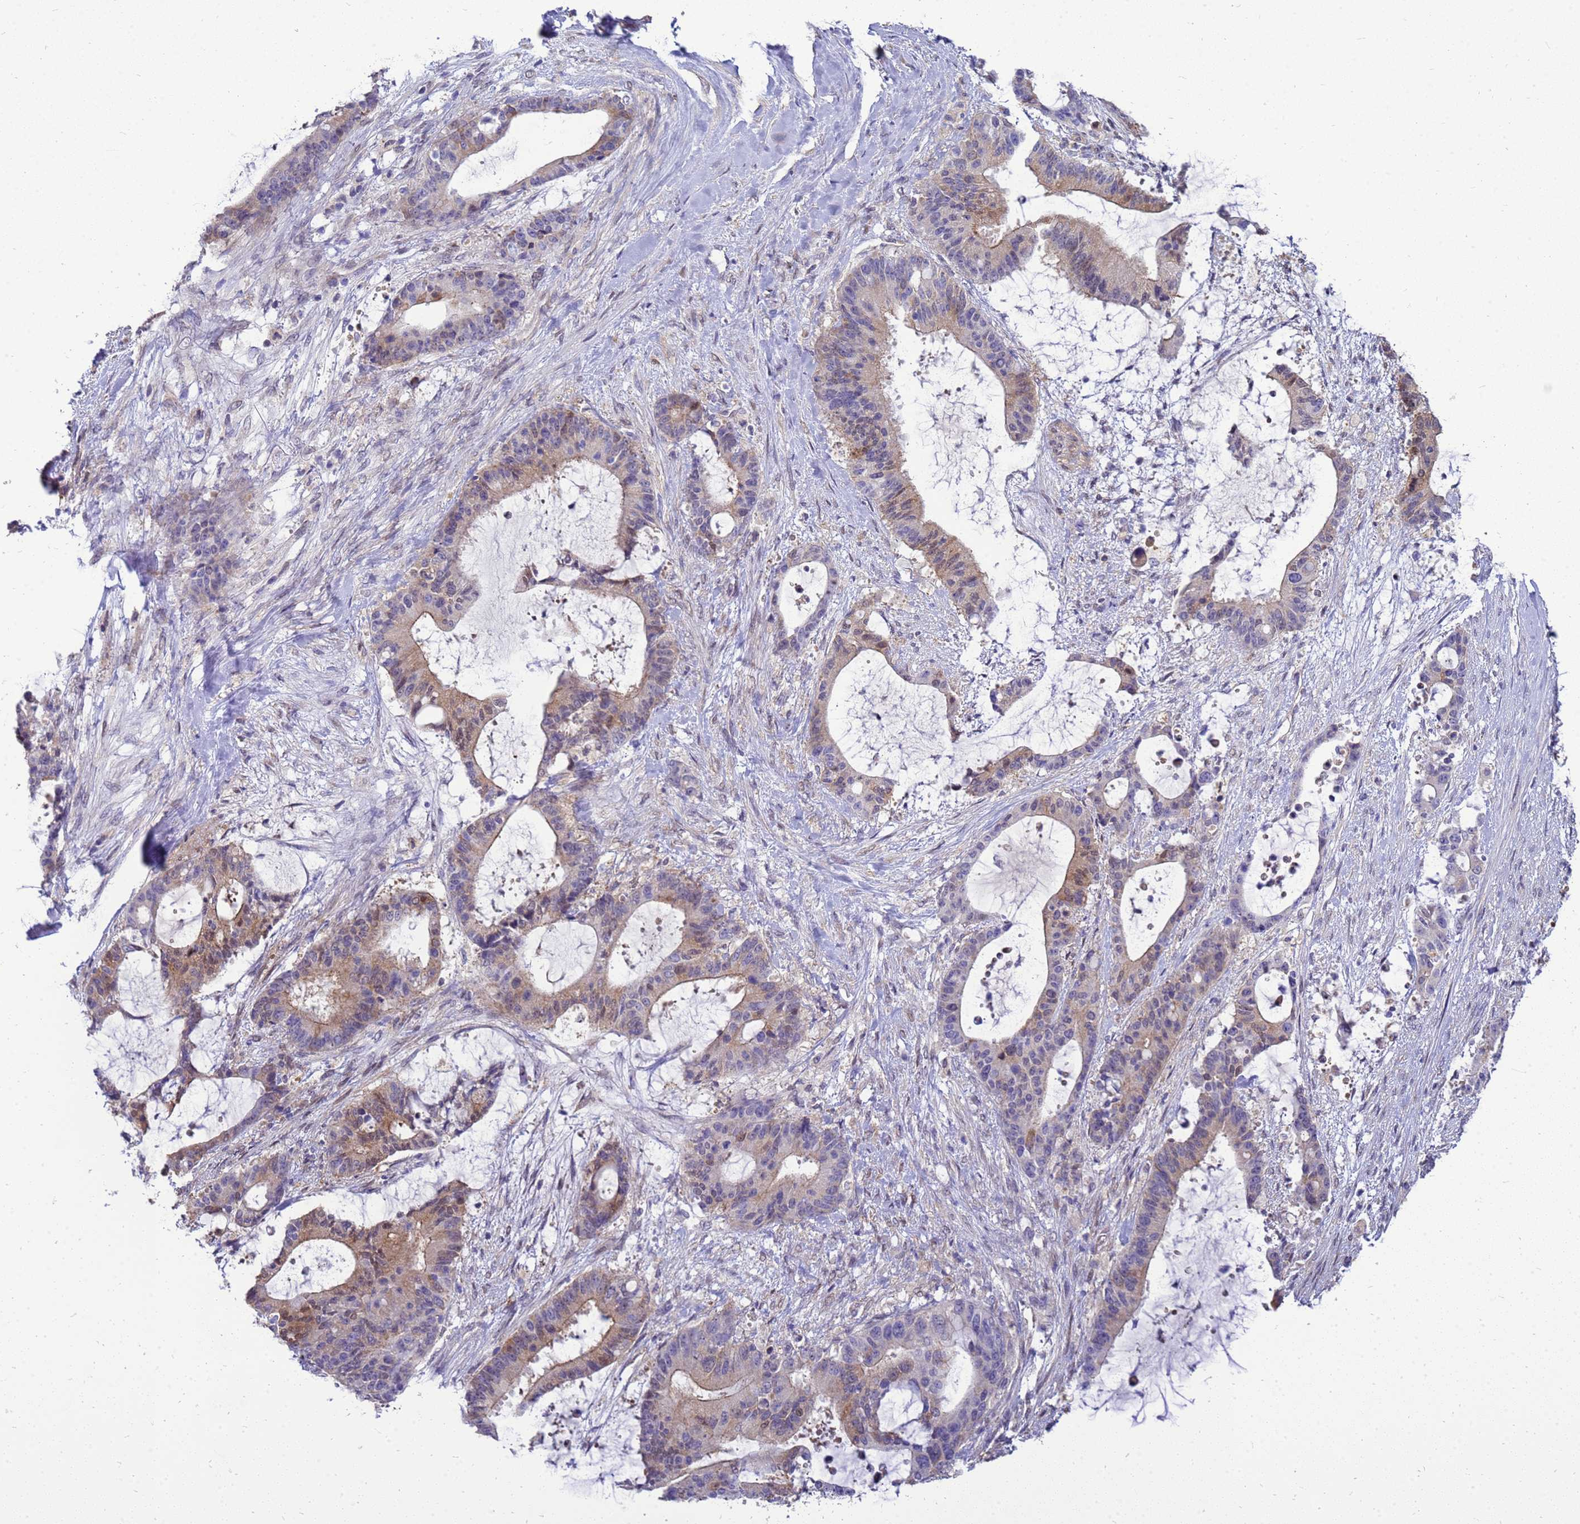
{"staining": {"intensity": "moderate", "quantity": "<25%", "location": "cytoplasmic/membranous,nuclear"}, "tissue": "liver cancer", "cell_type": "Tumor cells", "image_type": "cancer", "snomed": [{"axis": "morphology", "description": "Normal tissue, NOS"}, {"axis": "morphology", "description": "Cholangiocarcinoma"}, {"axis": "topography", "description": "Liver"}, {"axis": "topography", "description": "Peripheral nerve tissue"}], "caption": "Cholangiocarcinoma (liver) stained for a protein displays moderate cytoplasmic/membranous and nuclear positivity in tumor cells.", "gene": "EIF4EBP3", "patient": {"sex": "female", "age": 73}}